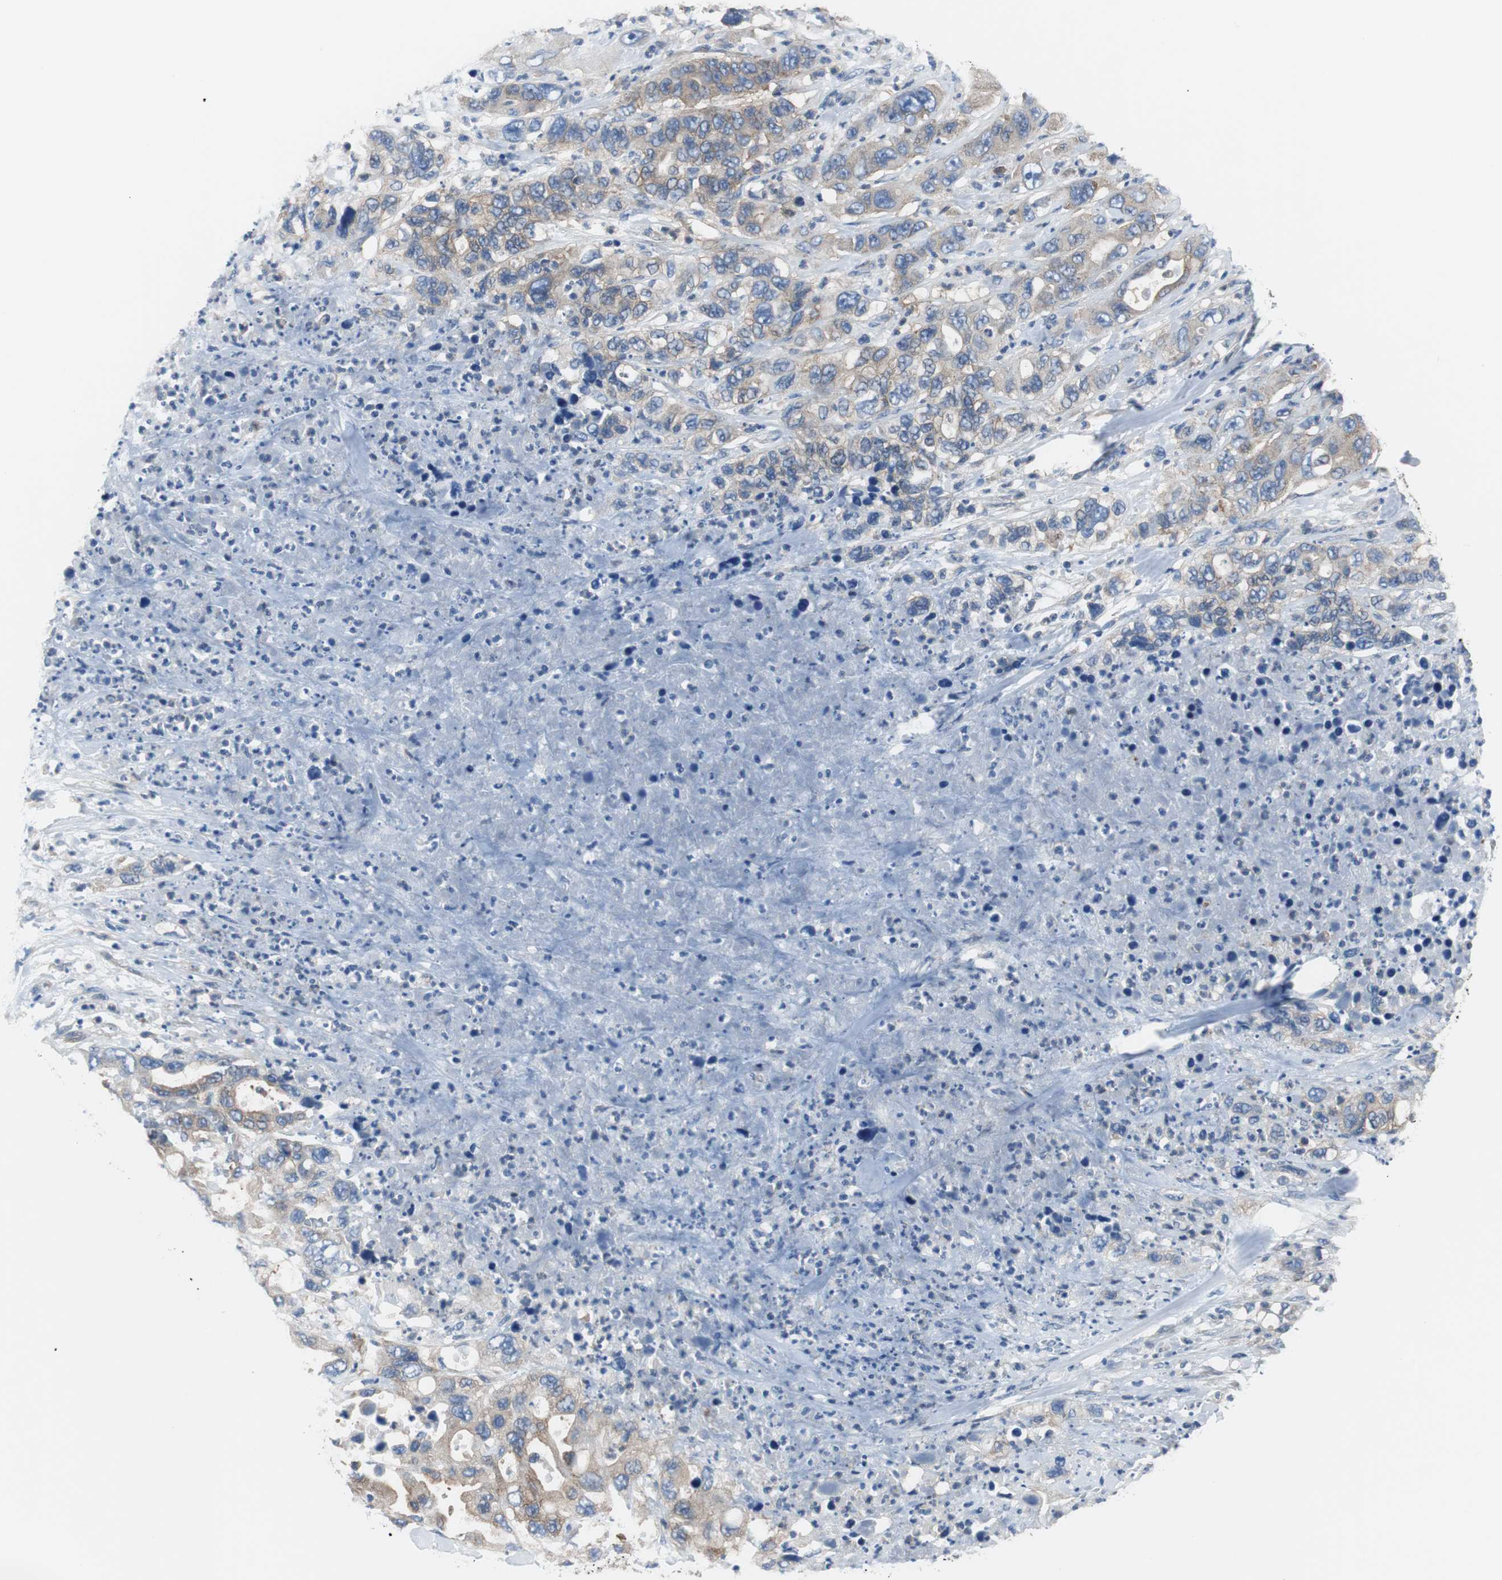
{"staining": {"intensity": "moderate", "quantity": ">75%", "location": "cytoplasmic/membranous"}, "tissue": "pancreatic cancer", "cell_type": "Tumor cells", "image_type": "cancer", "snomed": [{"axis": "morphology", "description": "Adenocarcinoma, NOS"}, {"axis": "topography", "description": "Pancreas"}], "caption": "Immunohistochemical staining of pancreatic cancer reveals medium levels of moderate cytoplasmic/membranous expression in approximately >75% of tumor cells. The staining was performed using DAB (3,3'-diaminobenzidine) to visualize the protein expression in brown, while the nuclei were stained in blue with hematoxylin (Magnification: 20x).", "gene": "BRAF", "patient": {"sex": "female", "age": 71}}